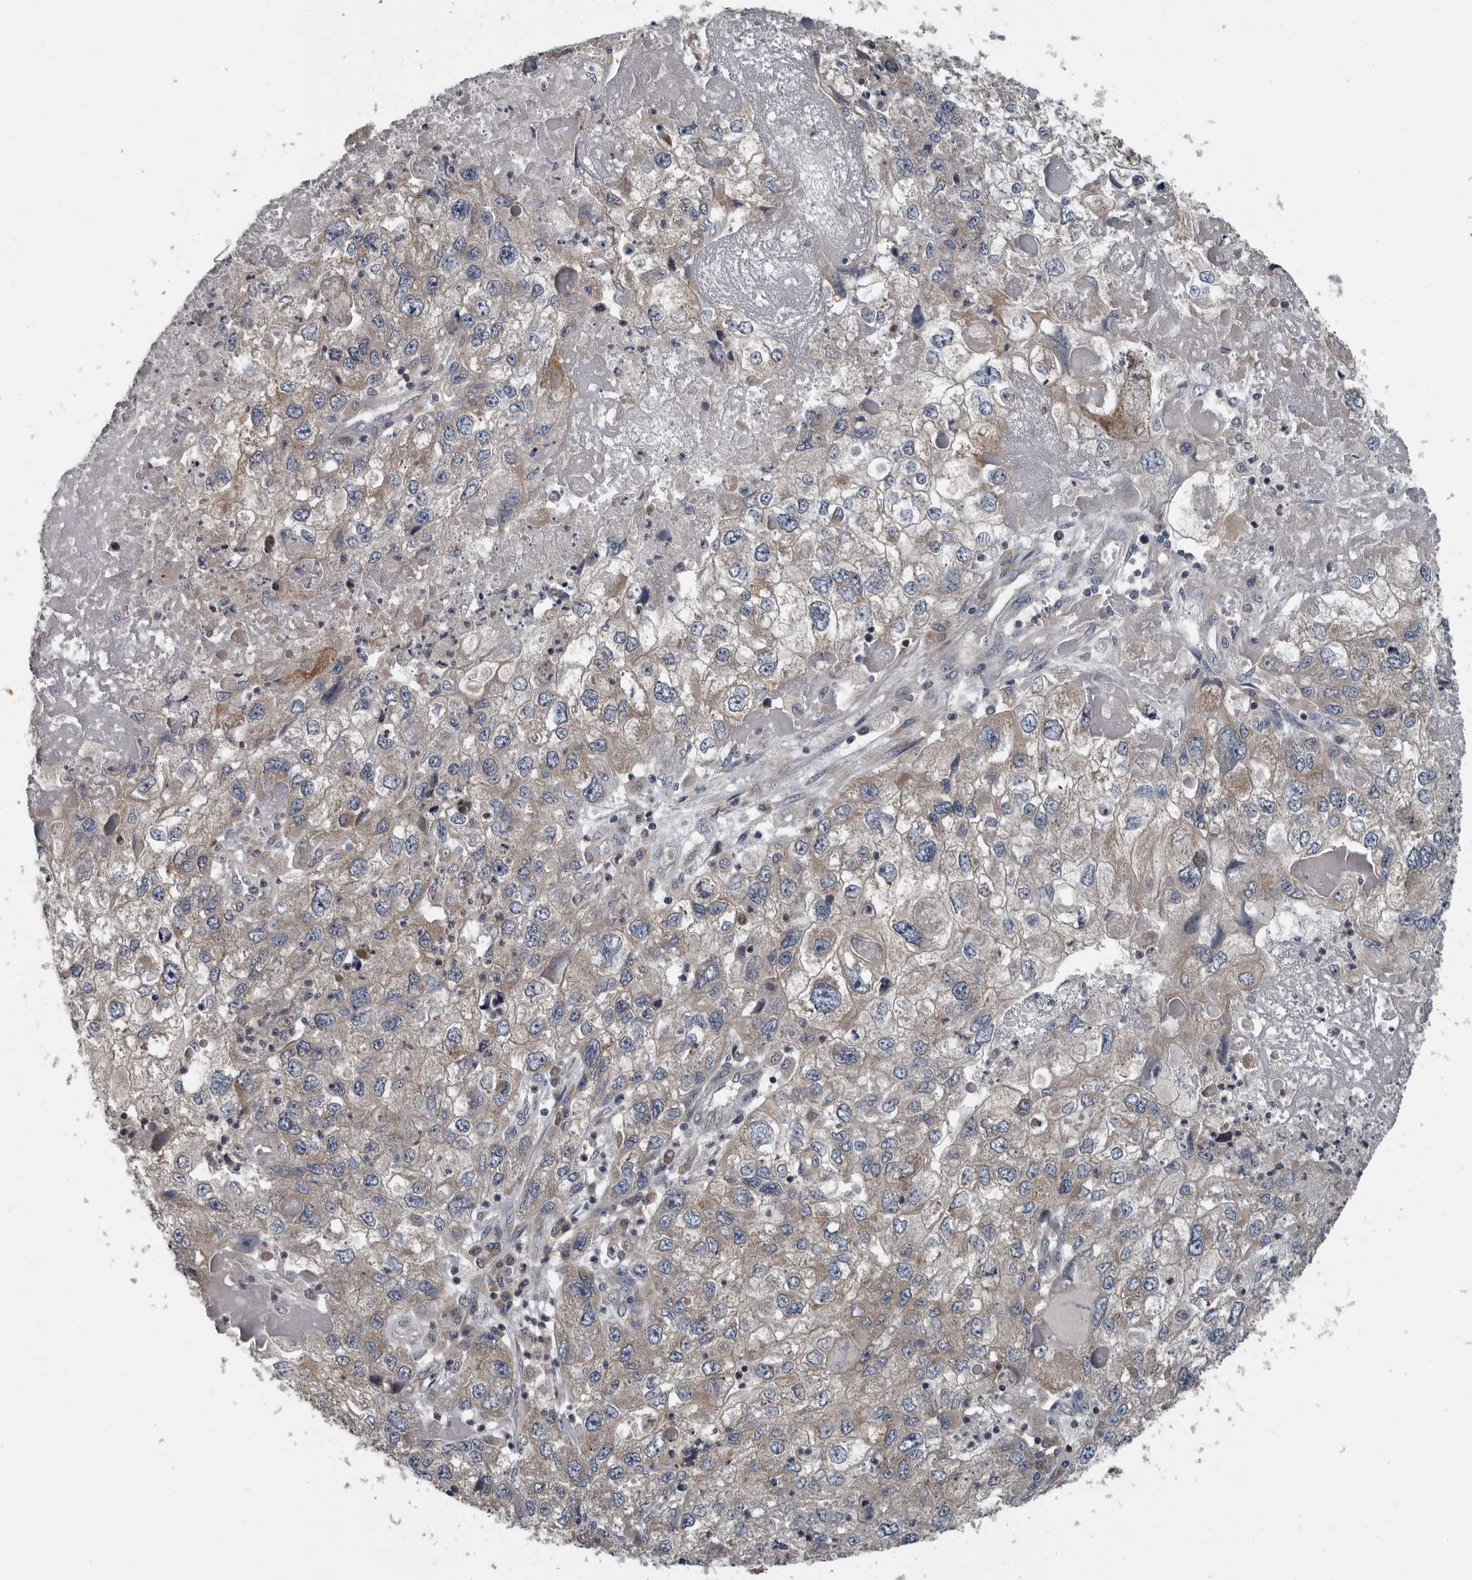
{"staining": {"intensity": "weak", "quantity": "25%-75%", "location": "cytoplasmic/membranous"}, "tissue": "endometrial cancer", "cell_type": "Tumor cells", "image_type": "cancer", "snomed": [{"axis": "morphology", "description": "Adenocarcinoma, NOS"}, {"axis": "topography", "description": "Endometrium"}], "caption": "Immunohistochemistry of adenocarcinoma (endometrial) reveals low levels of weak cytoplasmic/membranous positivity in approximately 25%-75% of tumor cells.", "gene": "TMEM199", "patient": {"sex": "female", "age": 49}}